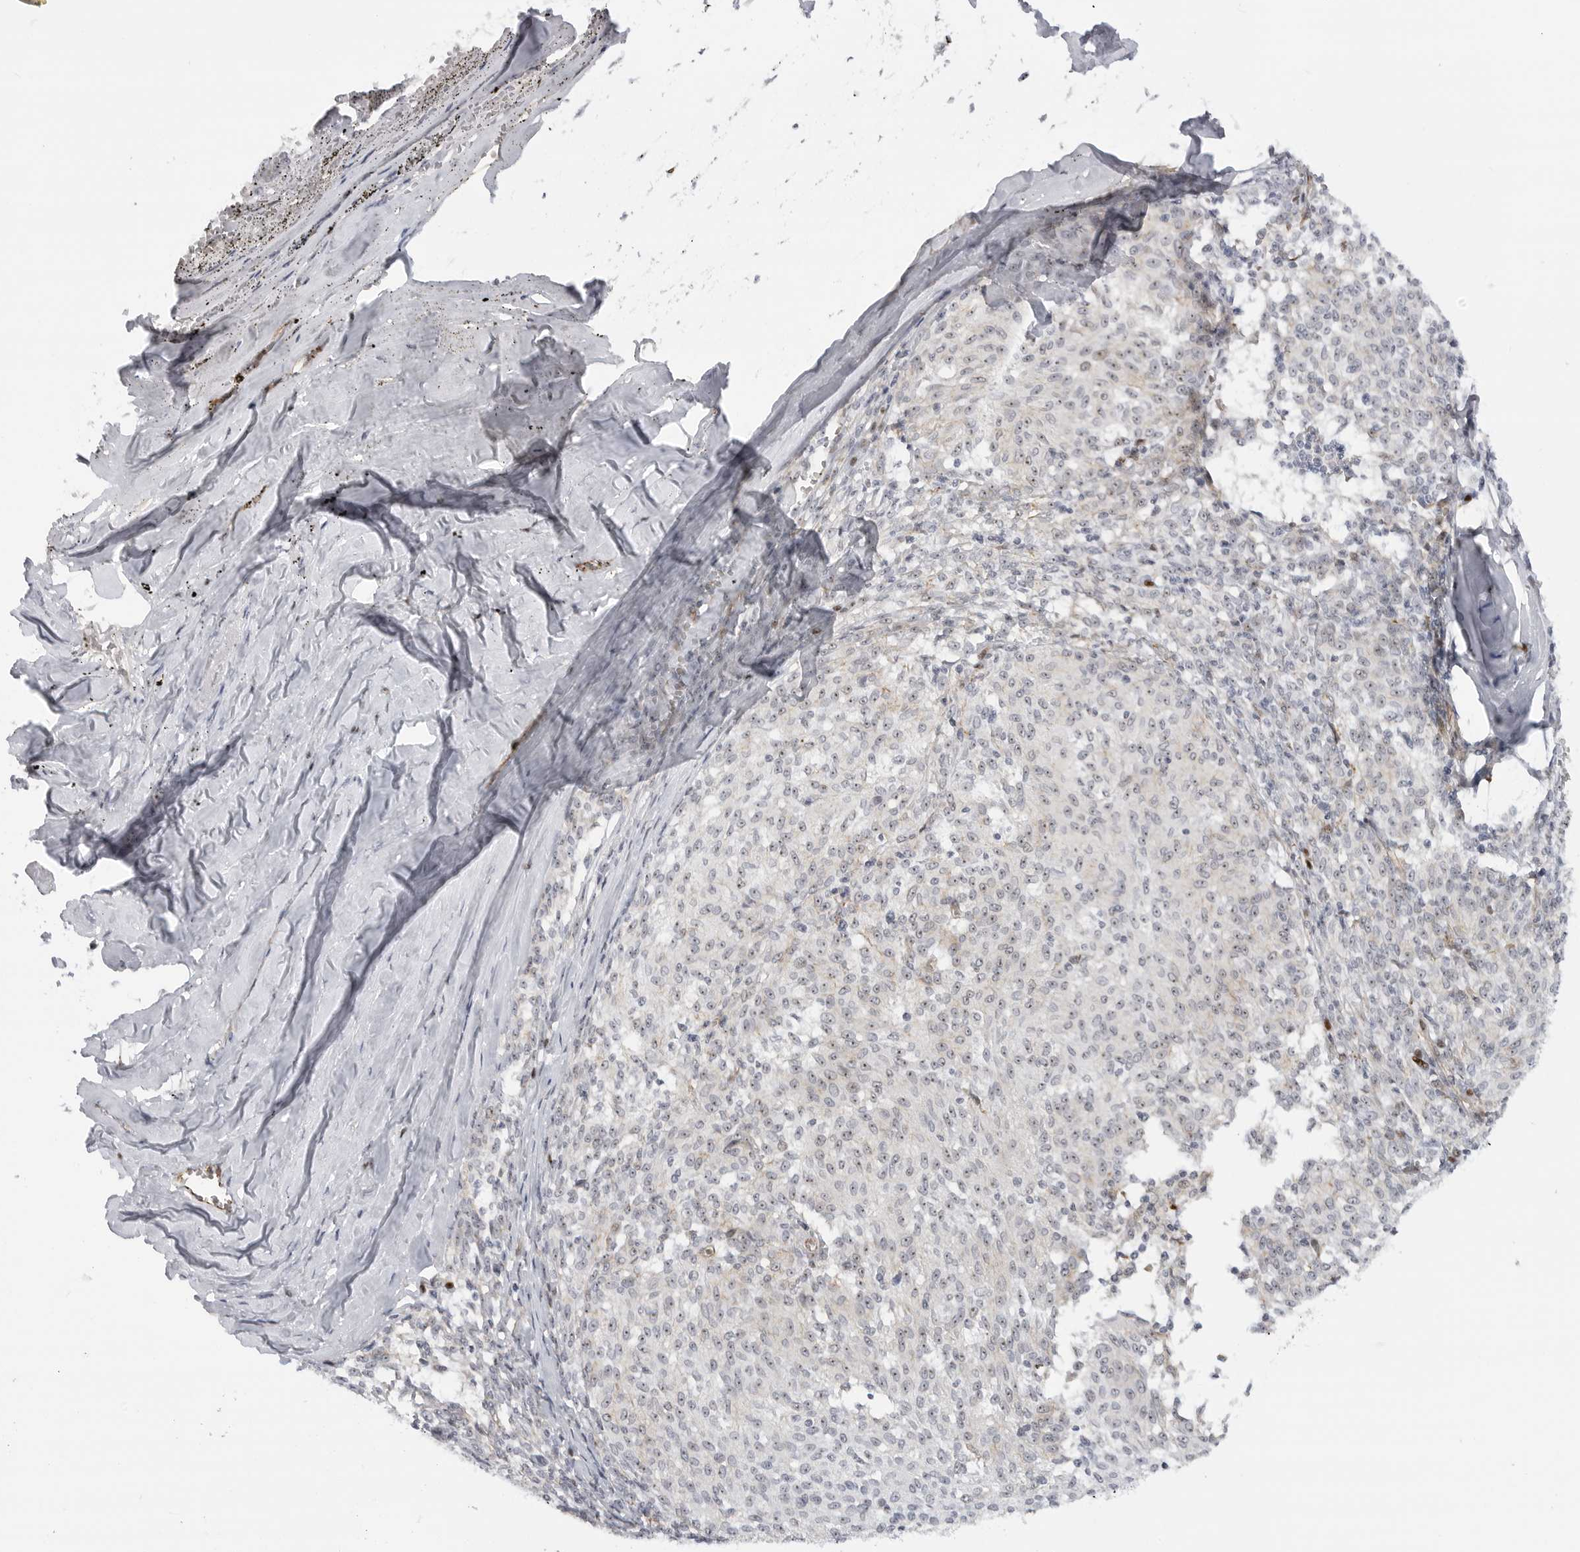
{"staining": {"intensity": "weak", "quantity": "25%-75%", "location": "nuclear"}, "tissue": "melanoma", "cell_type": "Tumor cells", "image_type": "cancer", "snomed": [{"axis": "morphology", "description": "Malignant melanoma, NOS"}, {"axis": "topography", "description": "Skin"}], "caption": "Immunohistochemical staining of melanoma exhibits low levels of weak nuclear positivity in about 25%-75% of tumor cells.", "gene": "CEP295NL", "patient": {"sex": "female", "age": 72}}